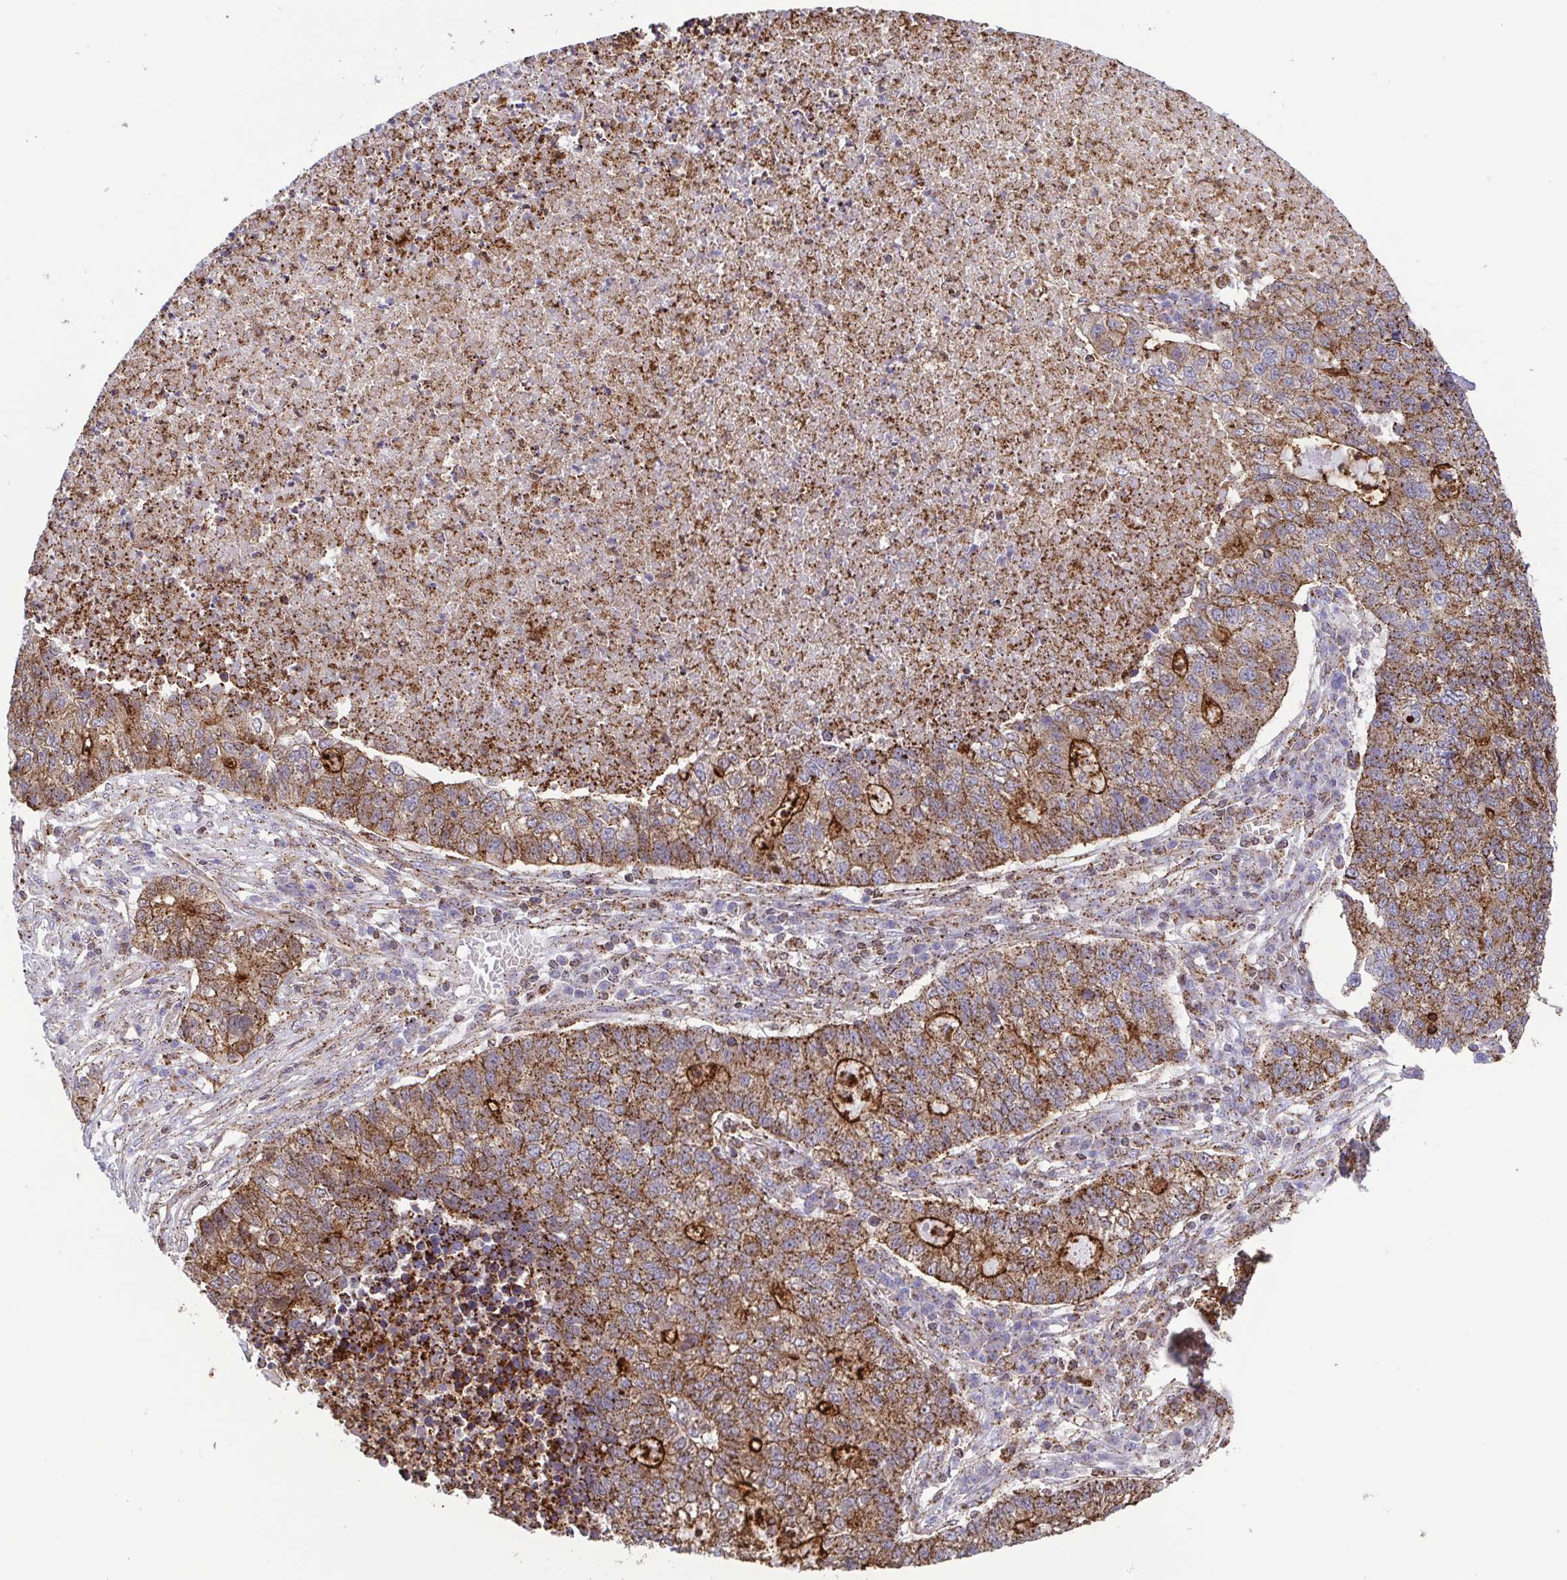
{"staining": {"intensity": "moderate", "quantity": ">75%", "location": "cytoplasmic/membranous"}, "tissue": "lung cancer", "cell_type": "Tumor cells", "image_type": "cancer", "snomed": [{"axis": "morphology", "description": "Adenocarcinoma, NOS"}, {"axis": "topography", "description": "Lung"}], "caption": "Adenocarcinoma (lung) stained with IHC displays moderate cytoplasmic/membranous positivity in about >75% of tumor cells. (Brightfield microscopy of DAB IHC at high magnification).", "gene": "CHMP1B", "patient": {"sex": "male", "age": 57}}